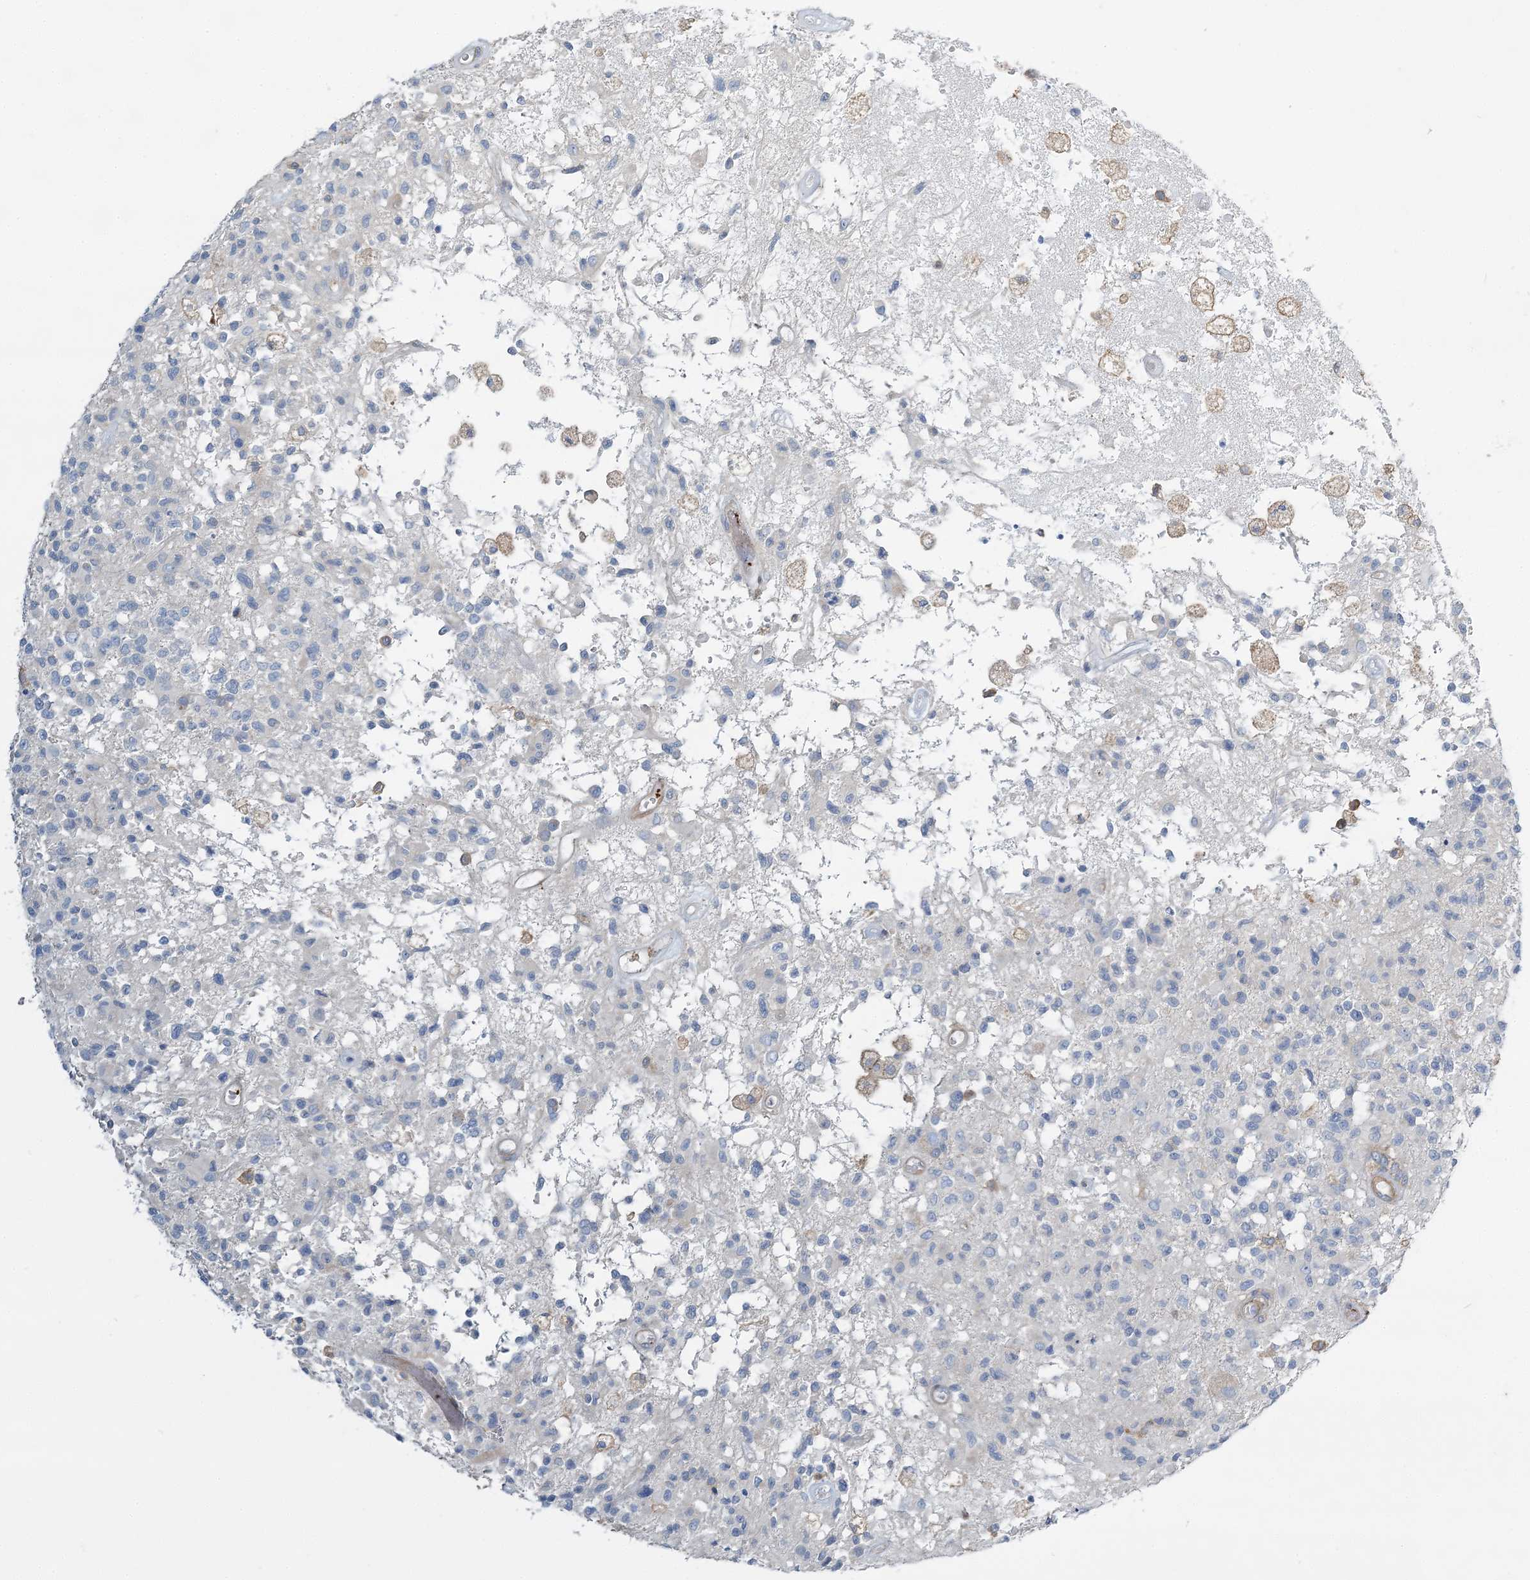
{"staining": {"intensity": "negative", "quantity": "none", "location": "none"}, "tissue": "glioma", "cell_type": "Tumor cells", "image_type": "cancer", "snomed": [{"axis": "morphology", "description": "Glioma, malignant, High grade"}, {"axis": "morphology", "description": "Glioblastoma, NOS"}, {"axis": "topography", "description": "Brain"}], "caption": "Protein analysis of glioma shows no significant positivity in tumor cells.", "gene": "CUEDC2", "patient": {"sex": "male", "age": 60}}